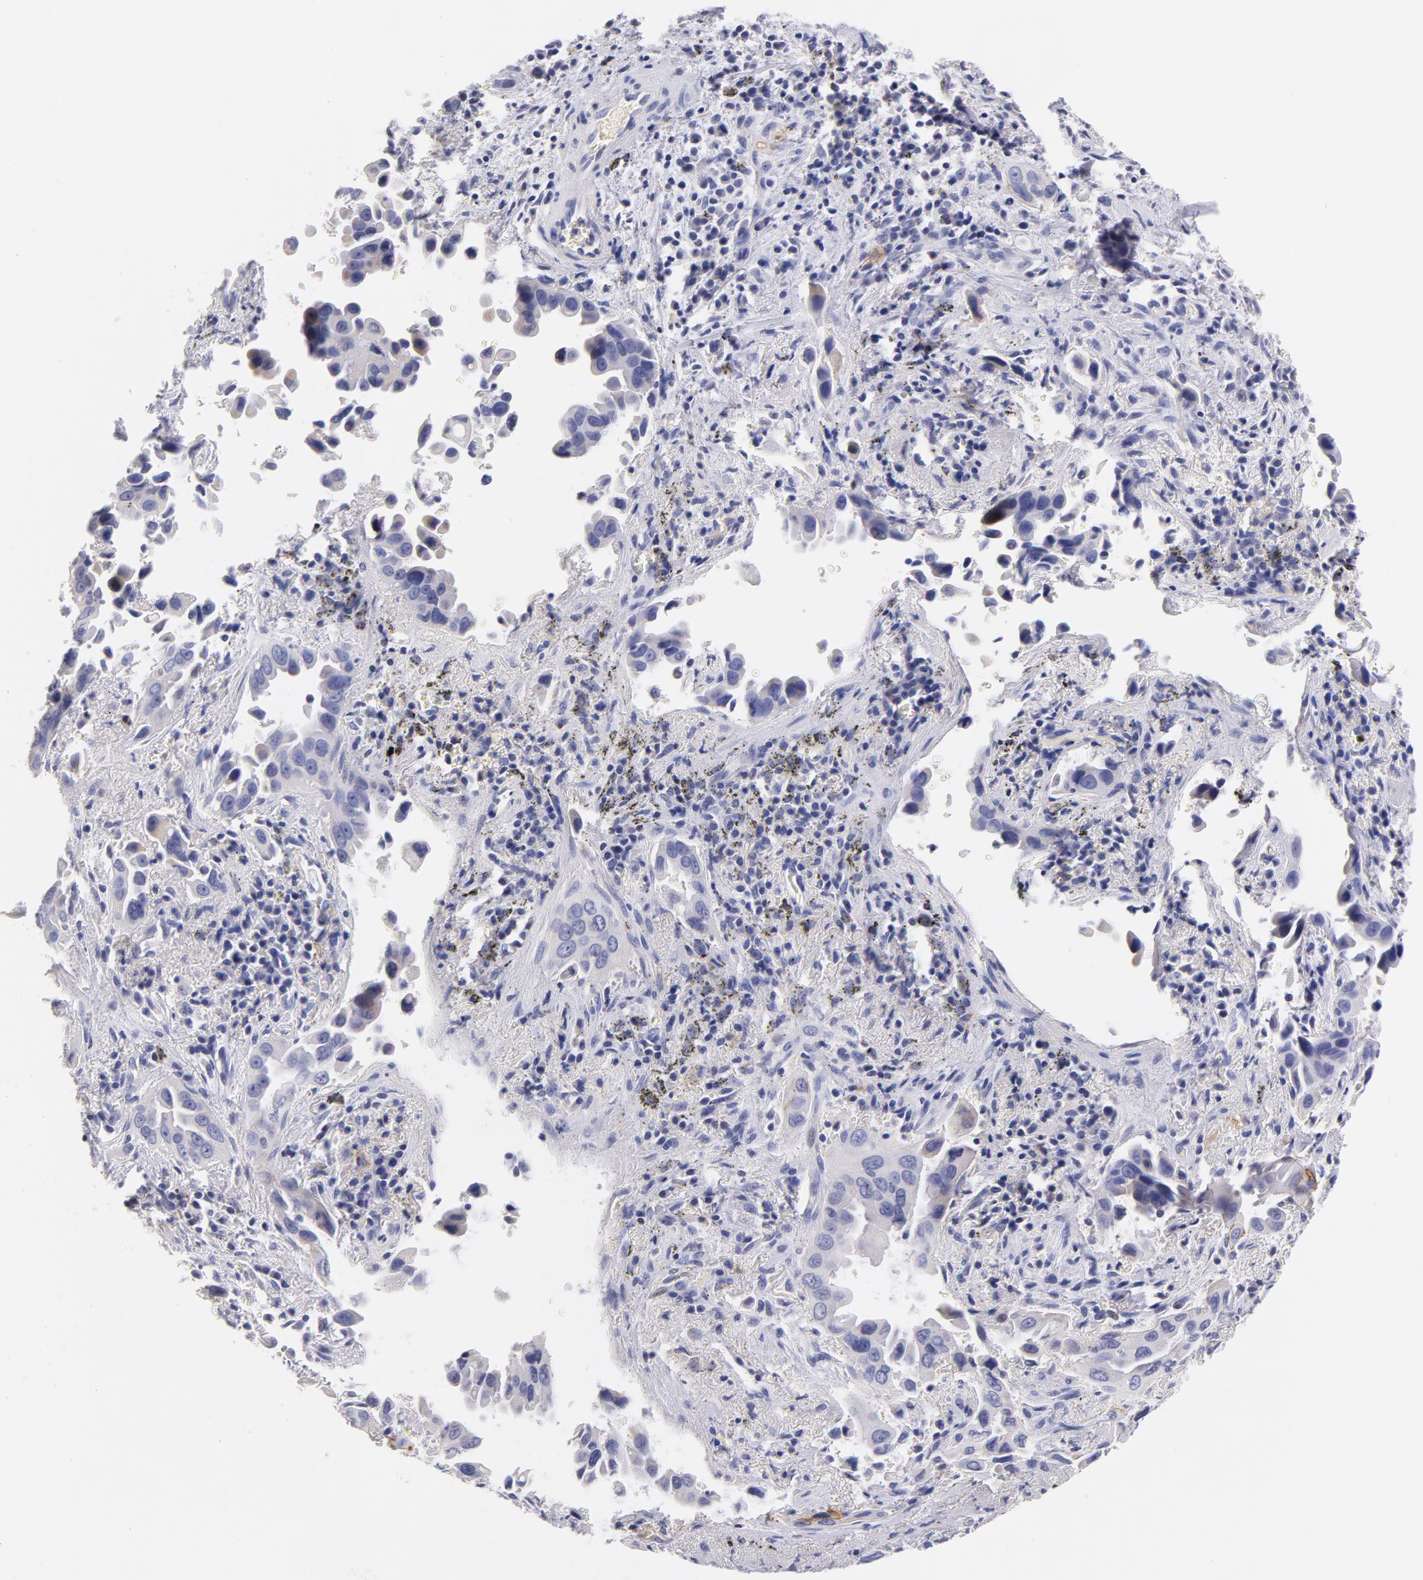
{"staining": {"intensity": "strong", "quantity": "<25%", "location": "cytoplasmic/membranous"}, "tissue": "lung cancer", "cell_type": "Tumor cells", "image_type": "cancer", "snomed": [{"axis": "morphology", "description": "Adenocarcinoma, NOS"}, {"axis": "topography", "description": "Lung"}], "caption": "A micrograph showing strong cytoplasmic/membranous staining in approximately <25% of tumor cells in lung adenocarcinoma, as visualized by brown immunohistochemical staining.", "gene": "CD44", "patient": {"sex": "male", "age": 68}}